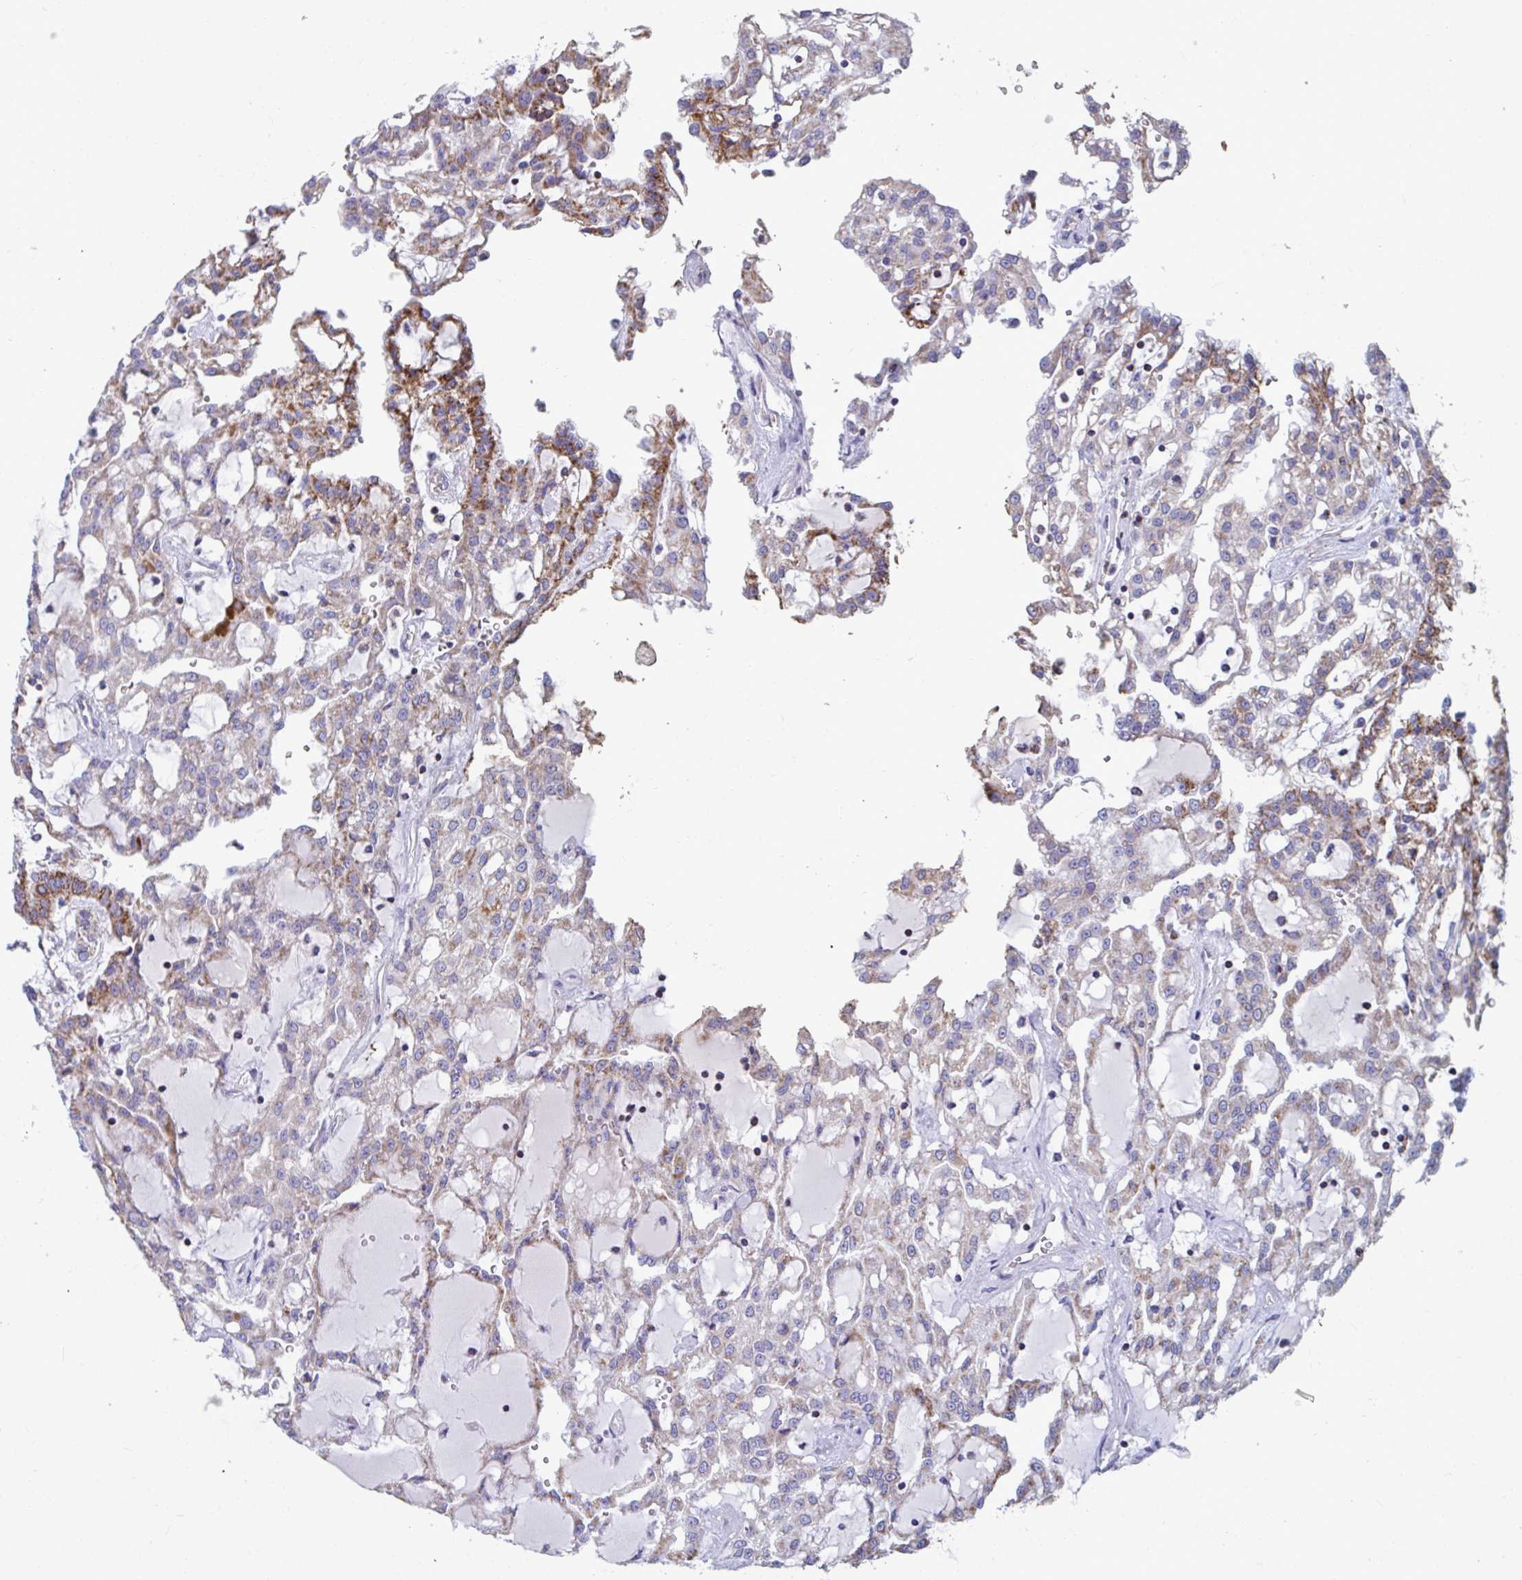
{"staining": {"intensity": "moderate", "quantity": "25%-75%", "location": "cytoplasmic/membranous"}, "tissue": "renal cancer", "cell_type": "Tumor cells", "image_type": "cancer", "snomed": [{"axis": "morphology", "description": "Adenocarcinoma, NOS"}, {"axis": "topography", "description": "Kidney"}], "caption": "IHC of human adenocarcinoma (renal) shows medium levels of moderate cytoplasmic/membranous staining in approximately 25%-75% of tumor cells.", "gene": "BCAT2", "patient": {"sex": "male", "age": 63}}